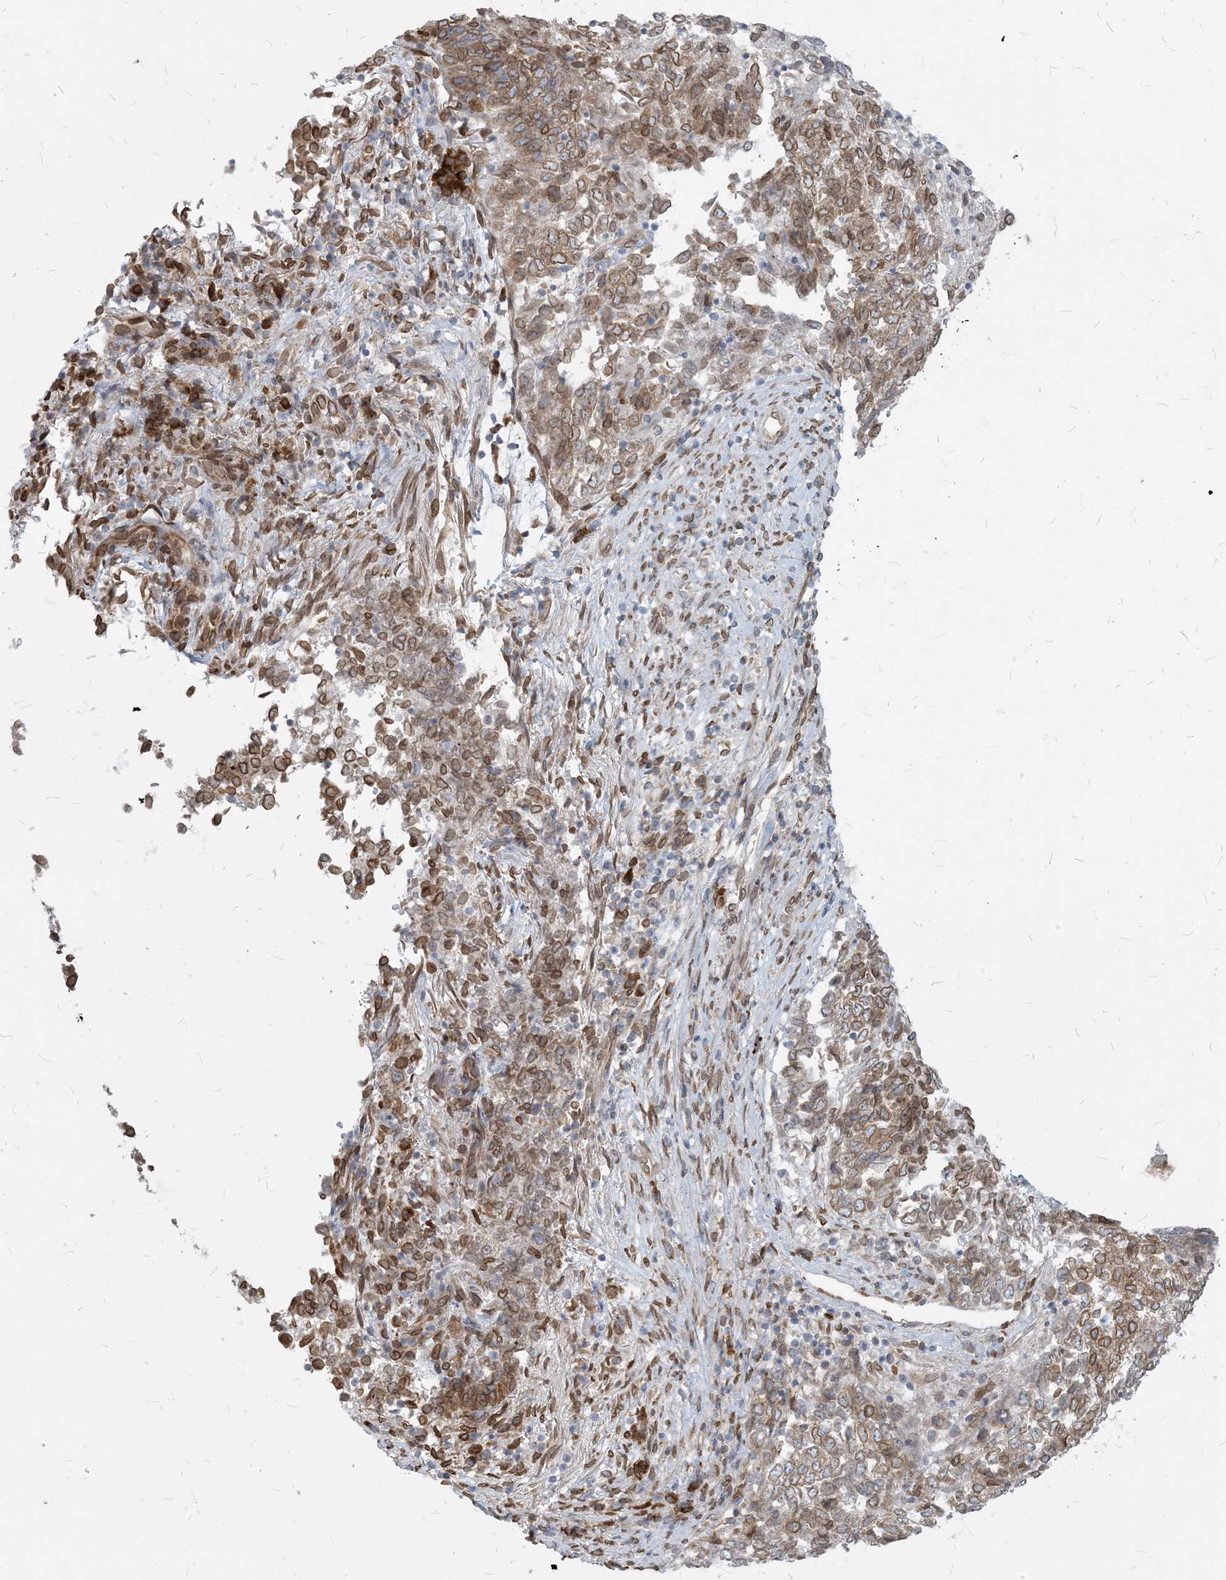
{"staining": {"intensity": "moderate", "quantity": ">75%", "location": "cytoplasmic/membranous,nuclear"}, "tissue": "endometrial cancer", "cell_type": "Tumor cells", "image_type": "cancer", "snomed": [{"axis": "morphology", "description": "Adenocarcinoma, NOS"}, {"axis": "topography", "description": "Endometrium"}], "caption": "IHC of human adenocarcinoma (endometrial) demonstrates medium levels of moderate cytoplasmic/membranous and nuclear staining in about >75% of tumor cells.", "gene": "WWP1", "patient": {"sex": "female", "age": 80}}